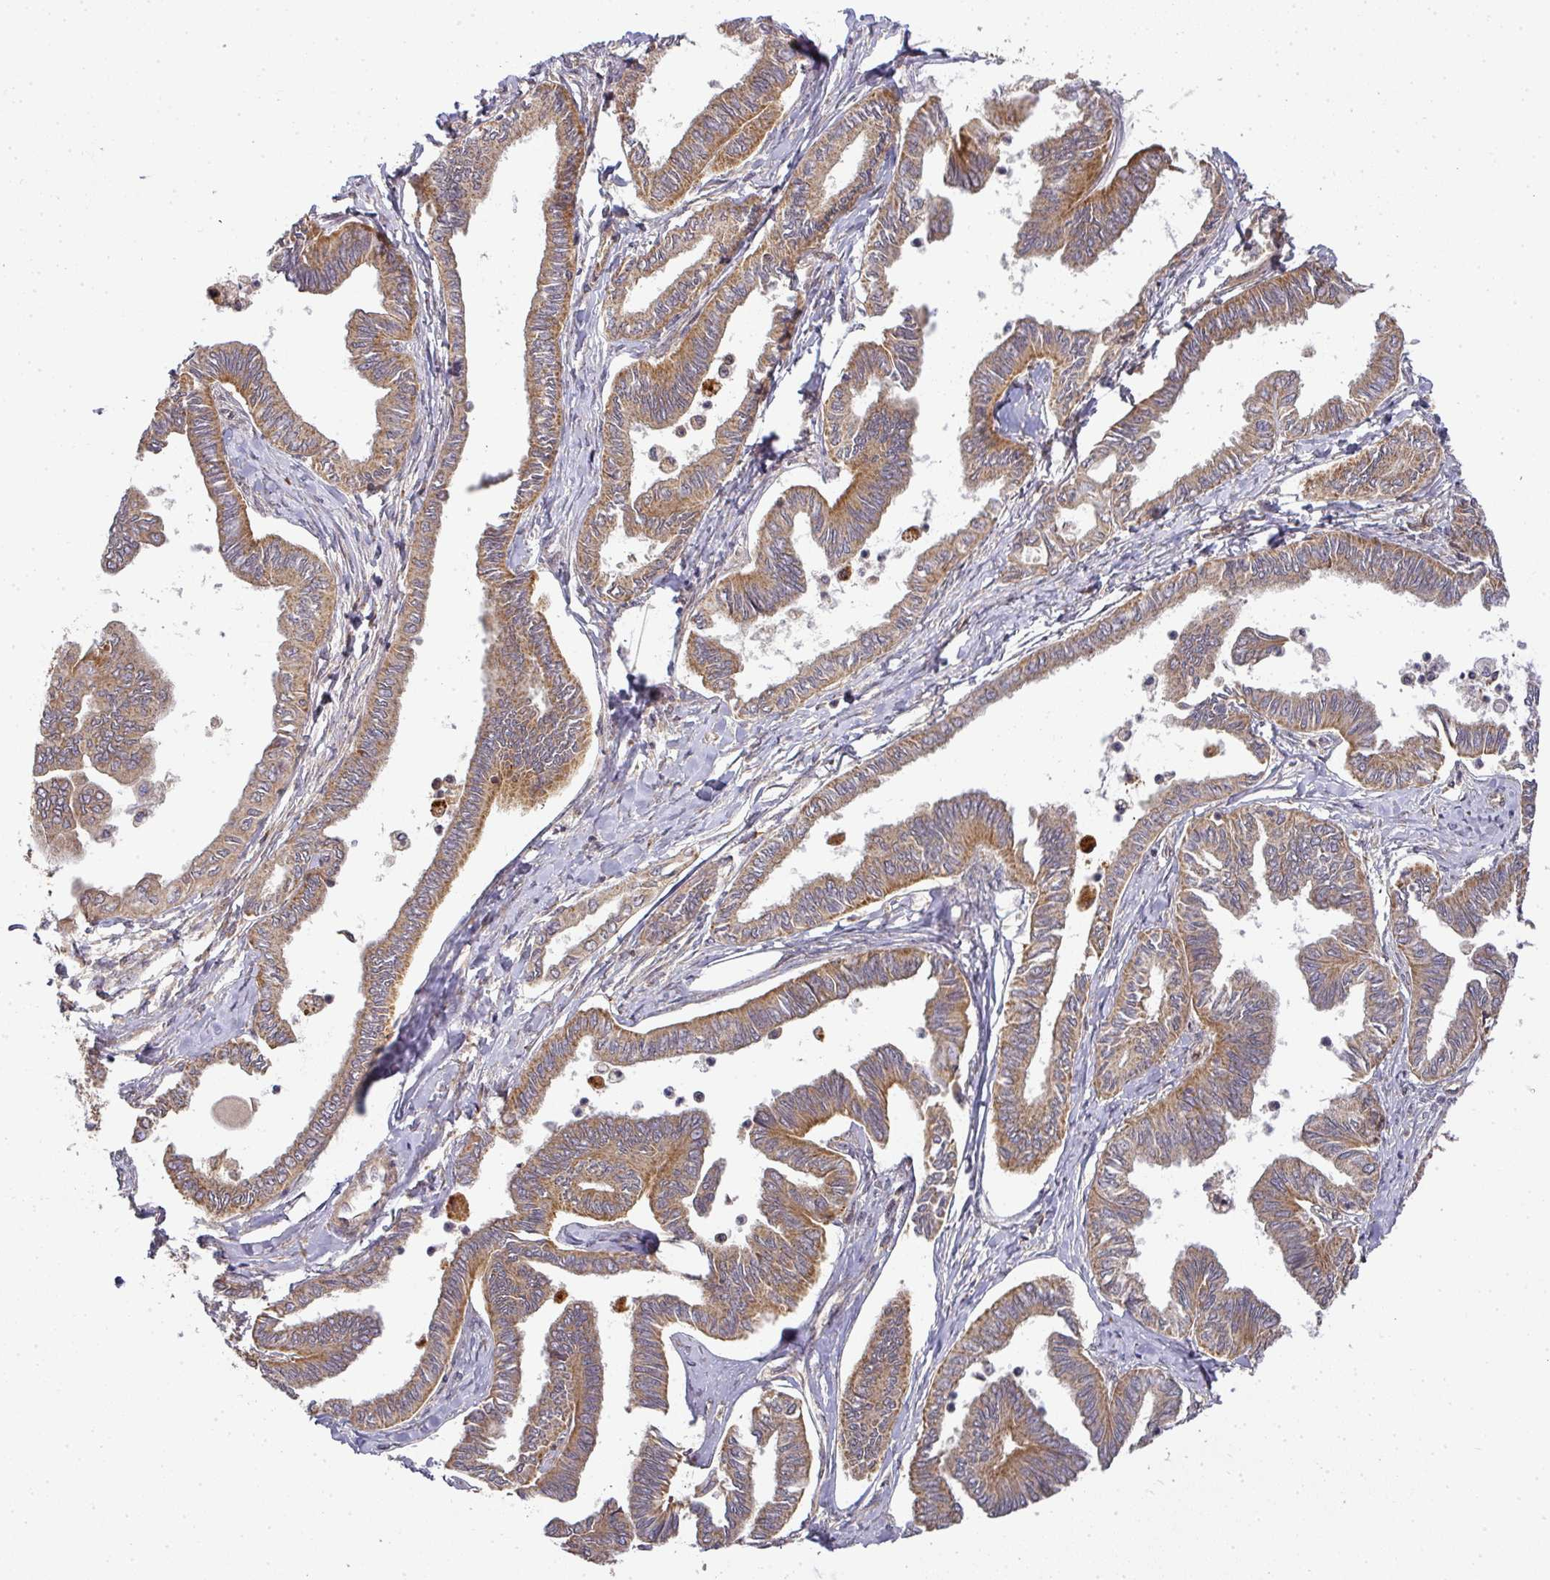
{"staining": {"intensity": "moderate", "quantity": ">75%", "location": "cytoplasmic/membranous"}, "tissue": "ovarian cancer", "cell_type": "Tumor cells", "image_type": "cancer", "snomed": [{"axis": "morphology", "description": "Carcinoma, endometroid"}, {"axis": "topography", "description": "Ovary"}], "caption": "Moderate cytoplasmic/membranous positivity for a protein is identified in approximately >75% of tumor cells of ovarian endometroid carcinoma using immunohistochemistry (IHC).", "gene": "MALSU1", "patient": {"sex": "female", "age": 70}}